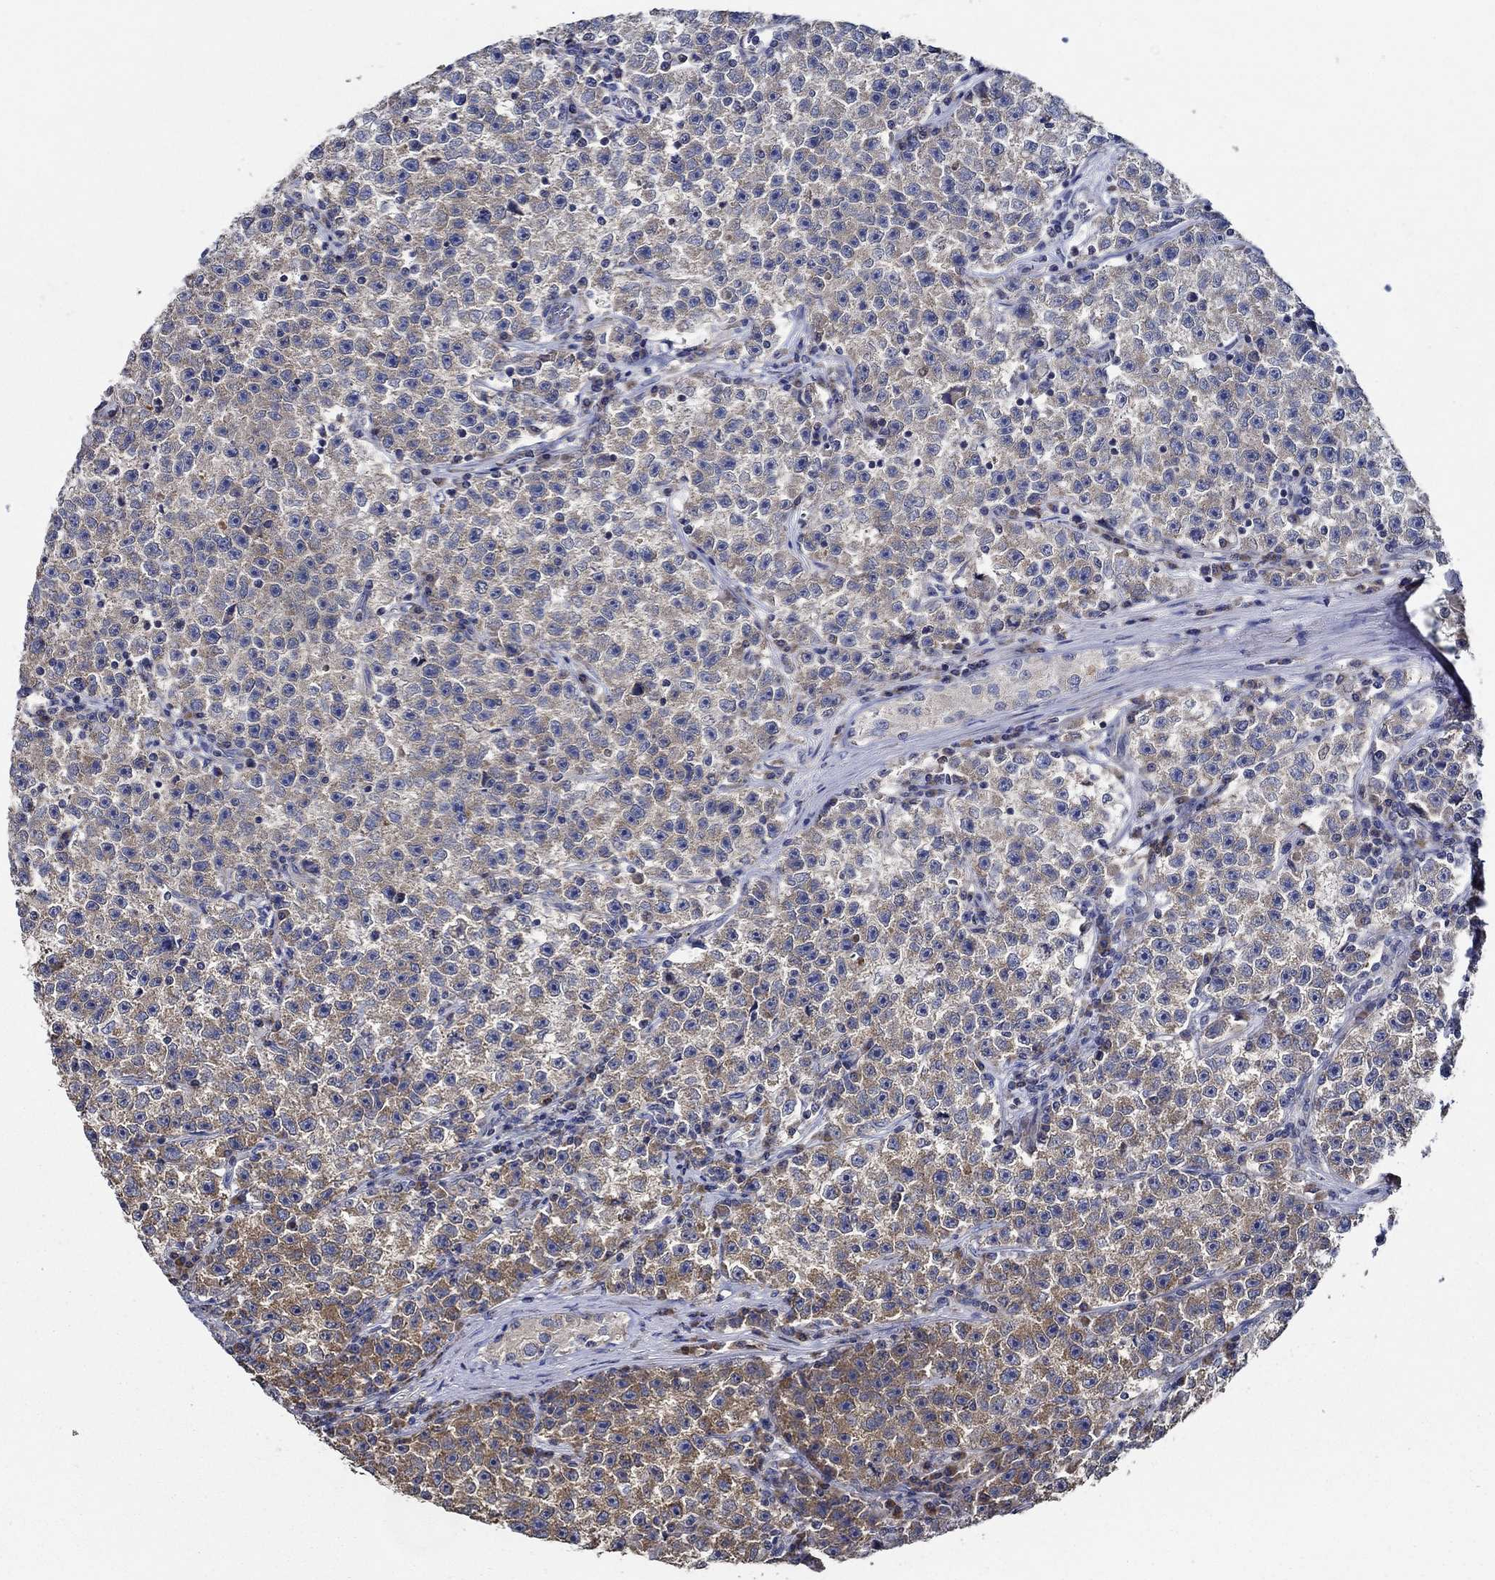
{"staining": {"intensity": "moderate", "quantity": "25%-75%", "location": "cytoplasmic/membranous"}, "tissue": "testis cancer", "cell_type": "Tumor cells", "image_type": "cancer", "snomed": [{"axis": "morphology", "description": "Seminoma, NOS"}, {"axis": "topography", "description": "Testis"}], "caption": "Brown immunohistochemical staining in human testis seminoma reveals moderate cytoplasmic/membranous expression in approximately 25%-75% of tumor cells. Using DAB (brown) and hematoxylin (blue) stains, captured at high magnification using brightfield microscopy.", "gene": "WDR53", "patient": {"sex": "male", "age": 22}}